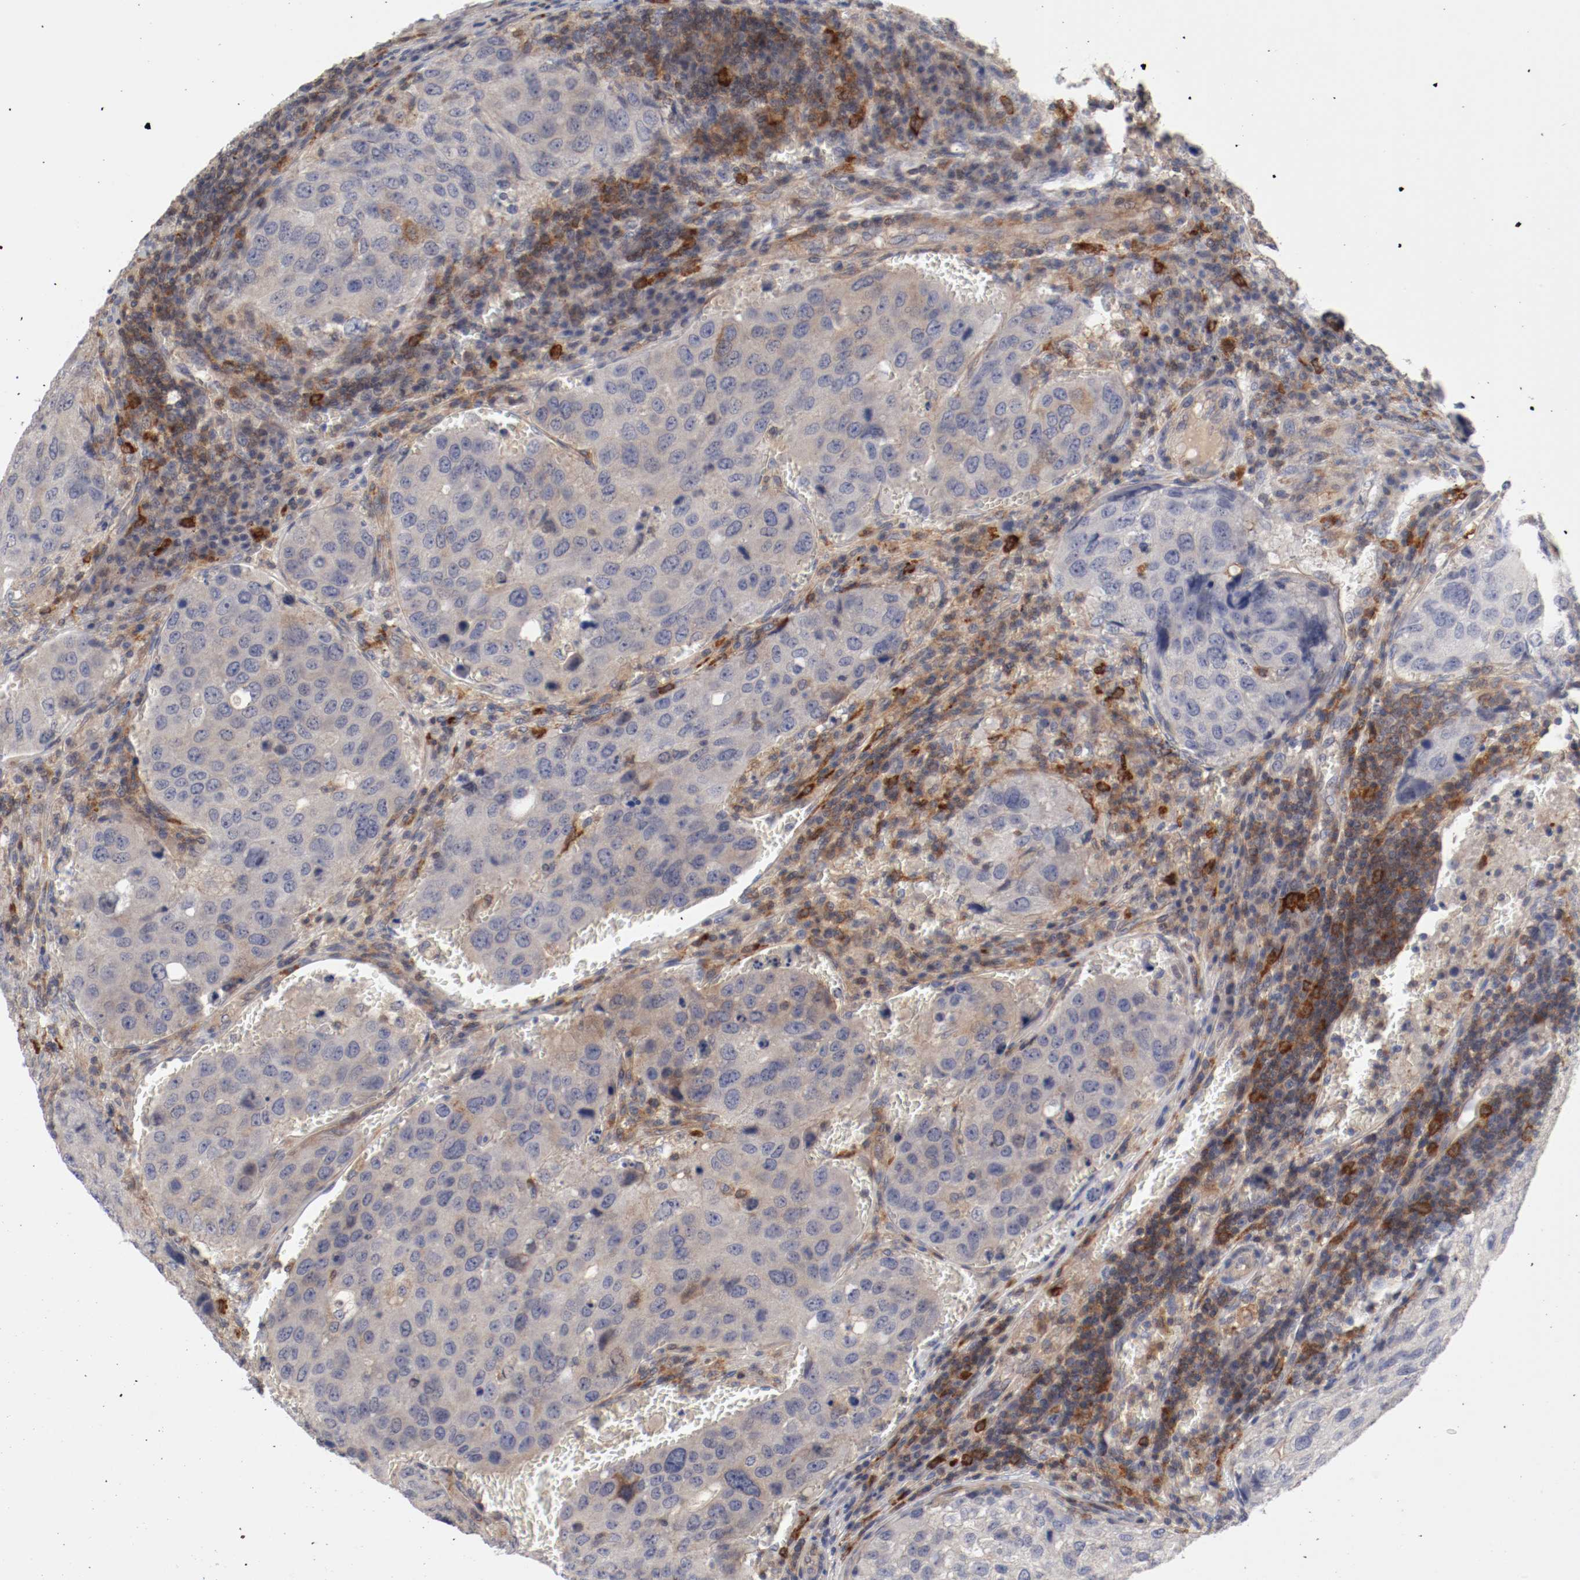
{"staining": {"intensity": "negative", "quantity": "none", "location": "none"}, "tissue": "urothelial cancer", "cell_type": "Tumor cells", "image_type": "cancer", "snomed": [{"axis": "morphology", "description": "Urothelial carcinoma, High grade"}, {"axis": "topography", "description": "Lymph node"}, {"axis": "topography", "description": "Urinary bladder"}], "caption": "Photomicrograph shows no significant protein expression in tumor cells of urothelial carcinoma (high-grade).", "gene": "CBL", "patient": {"sex": "male", "age": 51}}